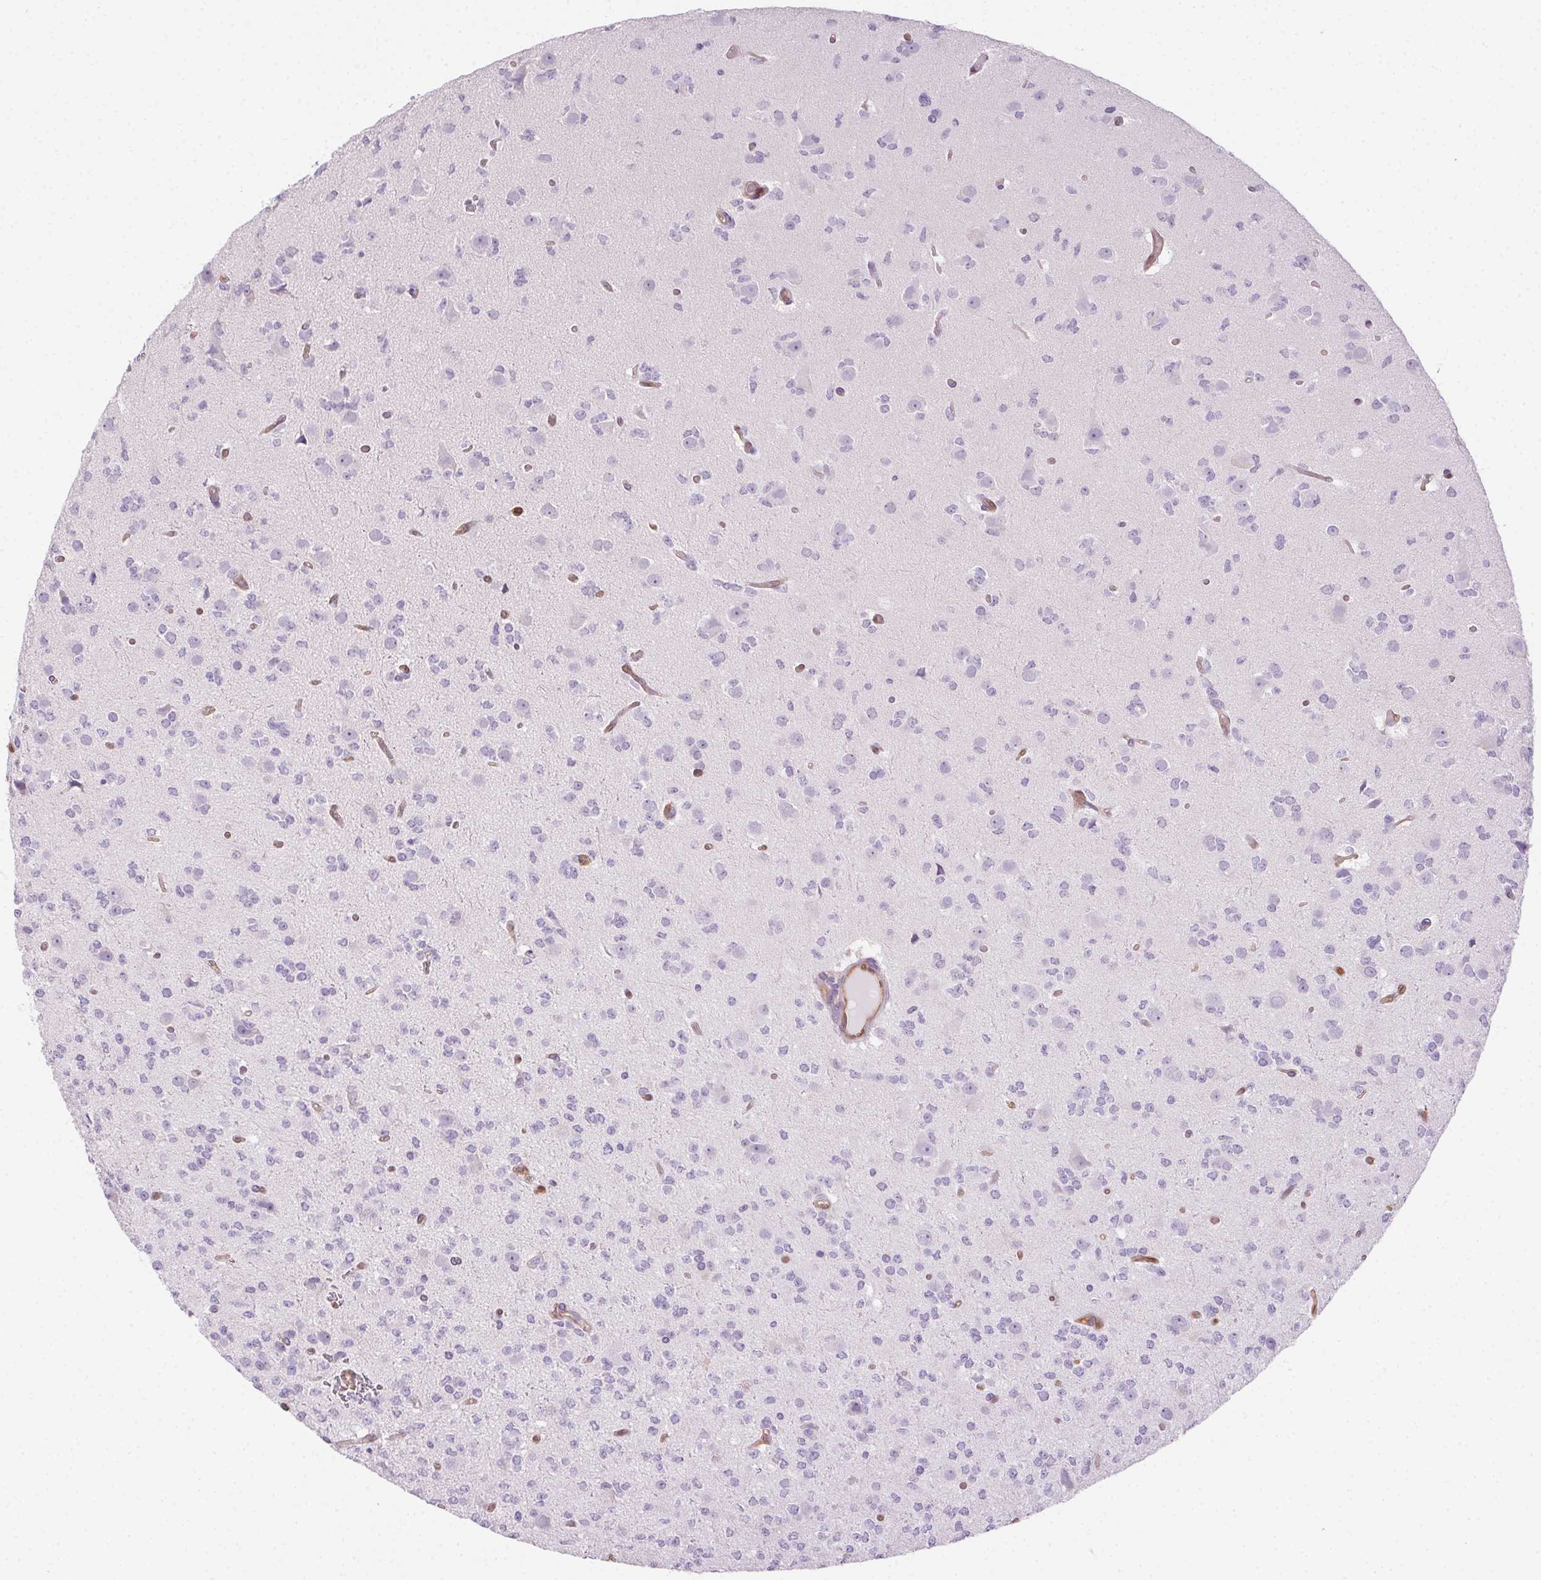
{"staining": {"intensity": "negative", "quantity": "none", "location": "none"}, "tissue": "glioma", "cell_type": "Tumor cells", "image_type": "cancer", "snomed": [{"axis": "morphology", "description": "Glioma, malignant, Low grade"}, {"axis": "topography", "description": "Brain"}], "caption": "Protein analysis of glioma shows no significant positivity in tumor cells.", "gene": "TMEM45A", "patient": {"sex": "male", "age": 27}}